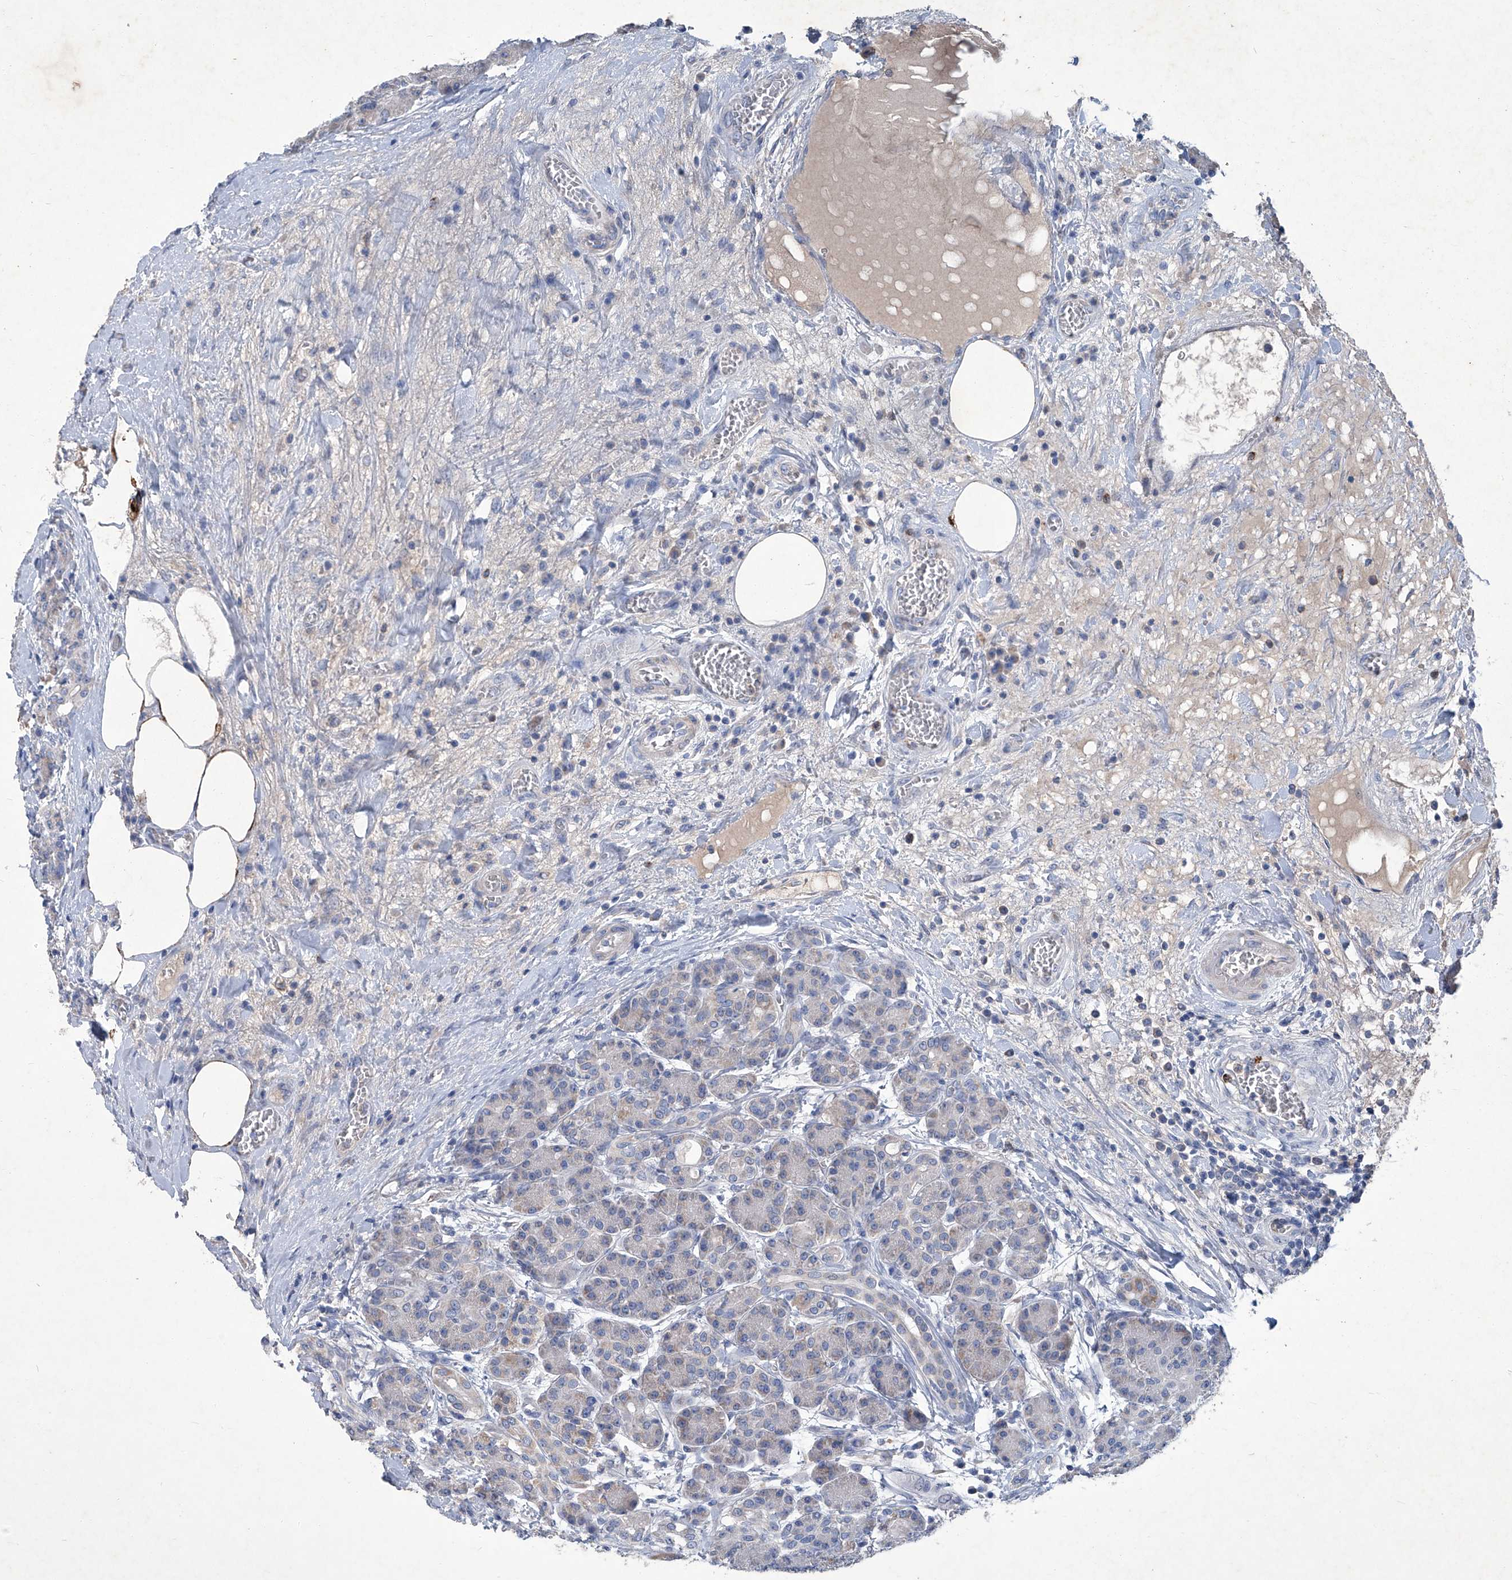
{"staining": {"intensity": "negative", "quantity": "none", "location": "none"}, "tissue": "pancreas", "cell_type": "Exocrine glandular cells", "image_type": "normal", "snomed": [{"axis": "morphology", "description": "Normal tissue, NOS"}, {"axis": "topography", "description": "Pancreas"}], "caption": "Immunohistochemical staining of unremarkable pancreas demonstrates no significant expression in exocrine glandular cells. (DAB (3,3'-diaminobenzidine) immunohistochemistry, high magnification).", "gene": "MTARC1", "patient": {"sex": "male", "age": 63}}